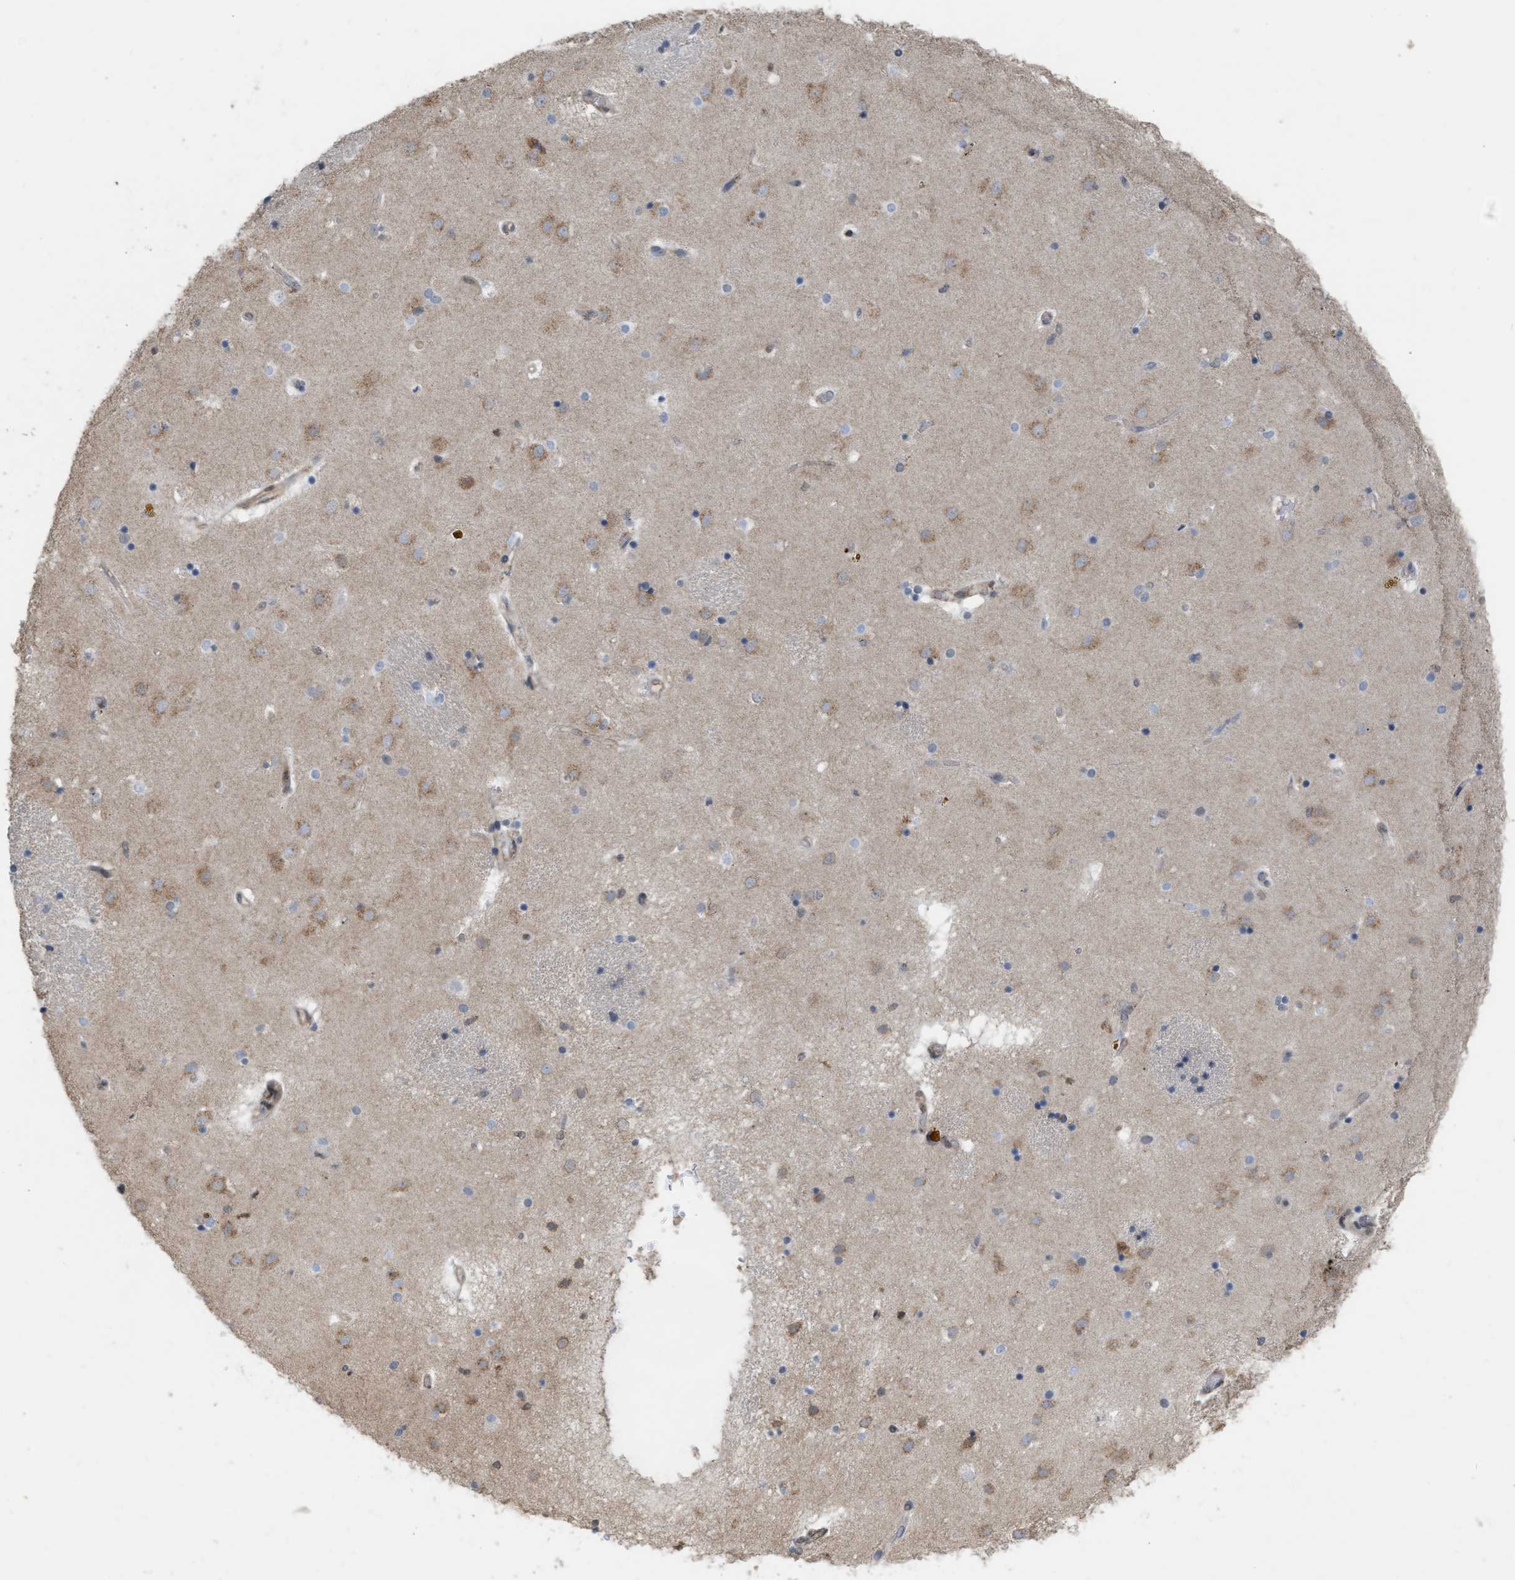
{"staining": {"intensity": "moderate", "quantity": "<25%", "location": "cytoplasmic/membranous"}, "tissue": "caudate", "cell_type": "Glial cells", "image_type": "normal", "snomed": [{"axis": "morphology", "description": "Normal tissue, NOS"}, {"axis": "topography", "description": "Lateral ventricle wall"}], "caption": "Normal caudate exhibits moderate cytoplasmic/membranous staining in about <25% of glial cells, visualized by immunohistochemistry.", "gene": "BAIAP2L1", "patient": {"sex": "male", "age": 70}}